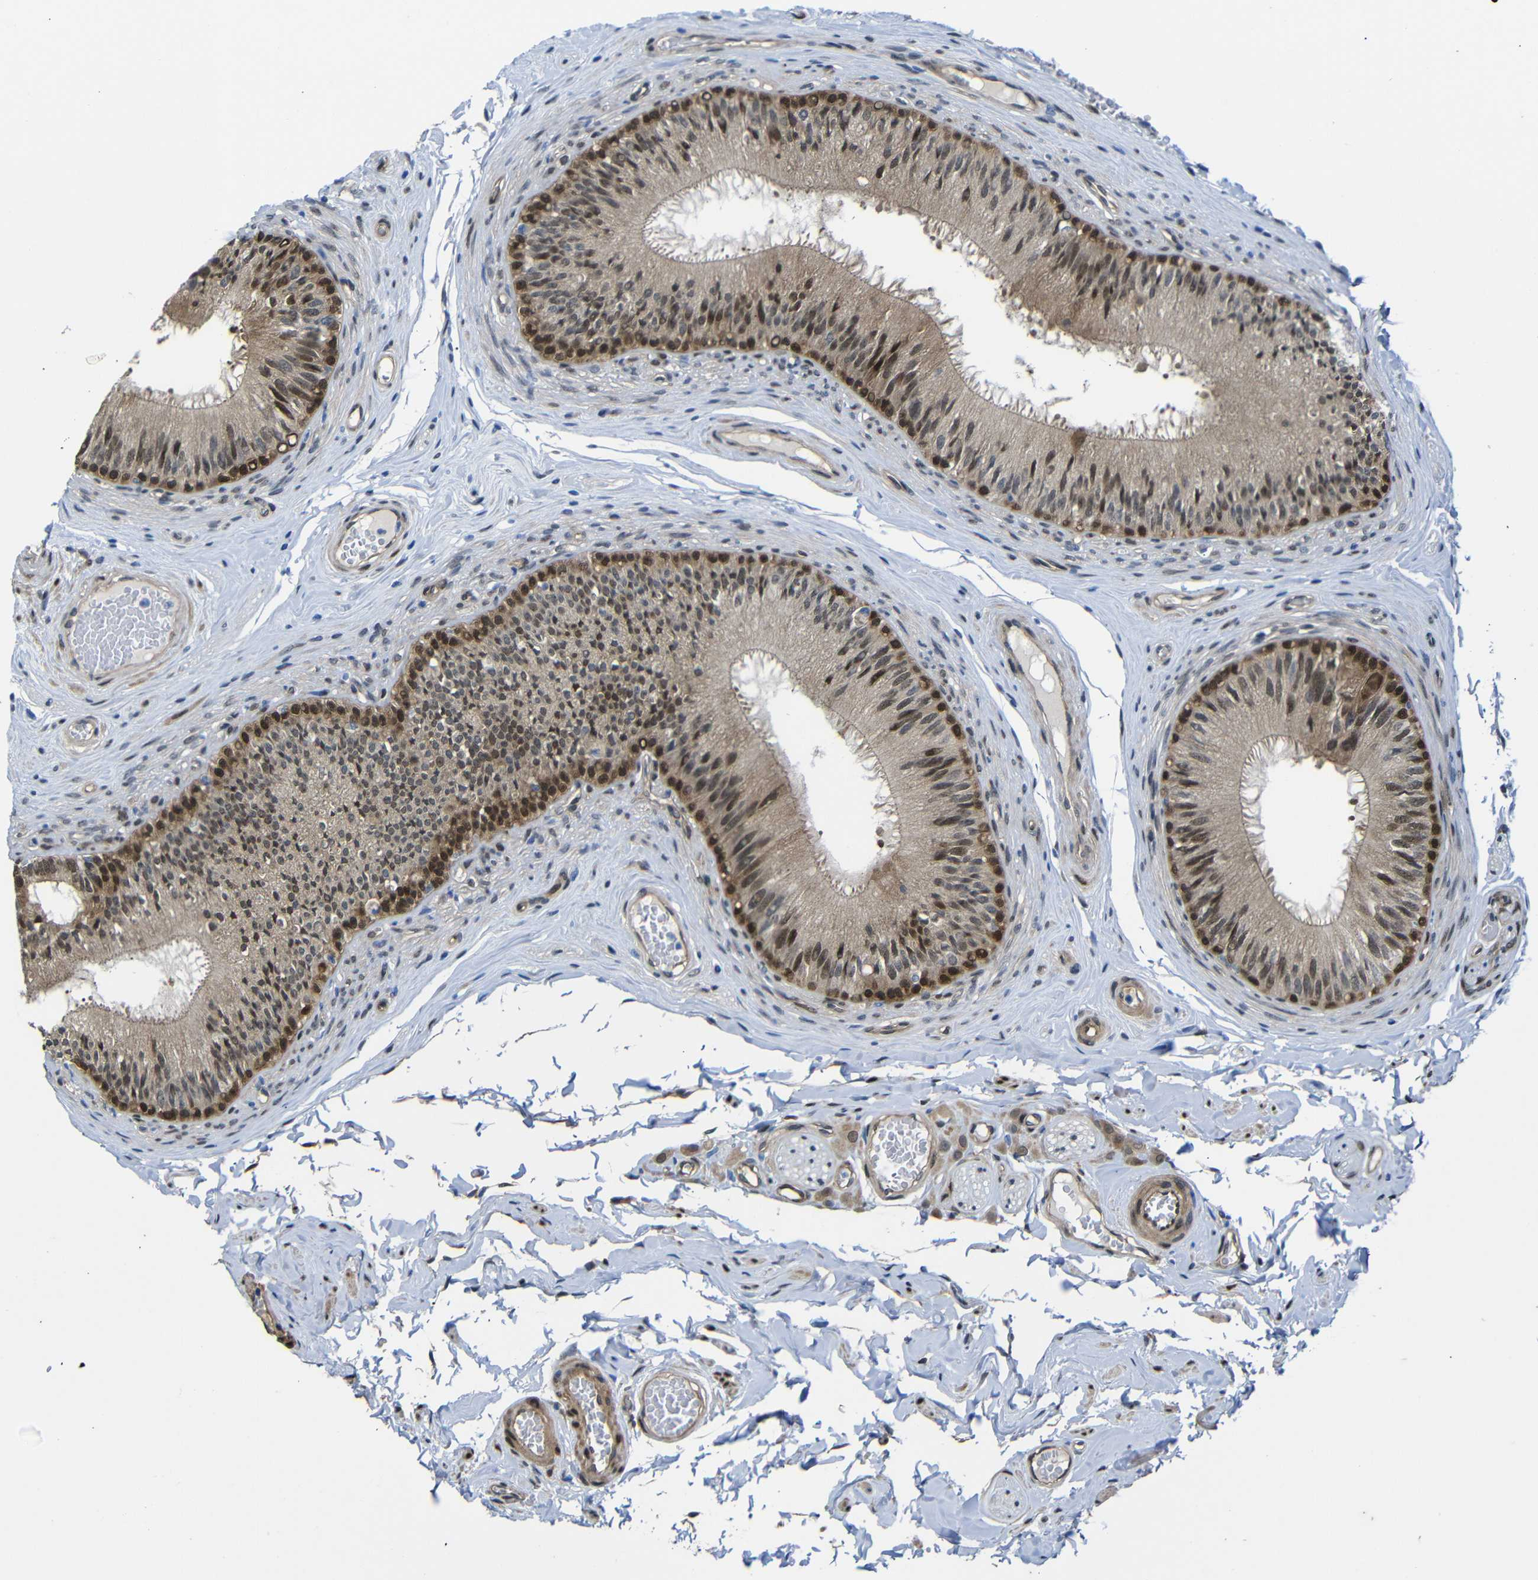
{"staining": {"intensity": "strong", "quantity": ">75%", "location": "cytoplasmic/membranous,nuclear"}, "tissue": "epididymis", "cell_type": "Glandular cells", "image_type": "normal", "snomed": [{"axis": "morphology", "description": "Normal tissue, NOS"}, {"axis": "topography", "description": "Testis"}, {"axis": "topography", "description": "Epididymis"}], "caption": "IHC image of benign epididymis: epididymis stained using immunohistochemistry (IHC) demonstrates high levels of strong protein expression localized specifically in the cytoplasmic/membranous,nuclear of glandular cells, appearing as a cytoplasmic/membranous,nuclear brown color.", "gene": "YAP1", "patient": {"sex": "male", "age": 36}}